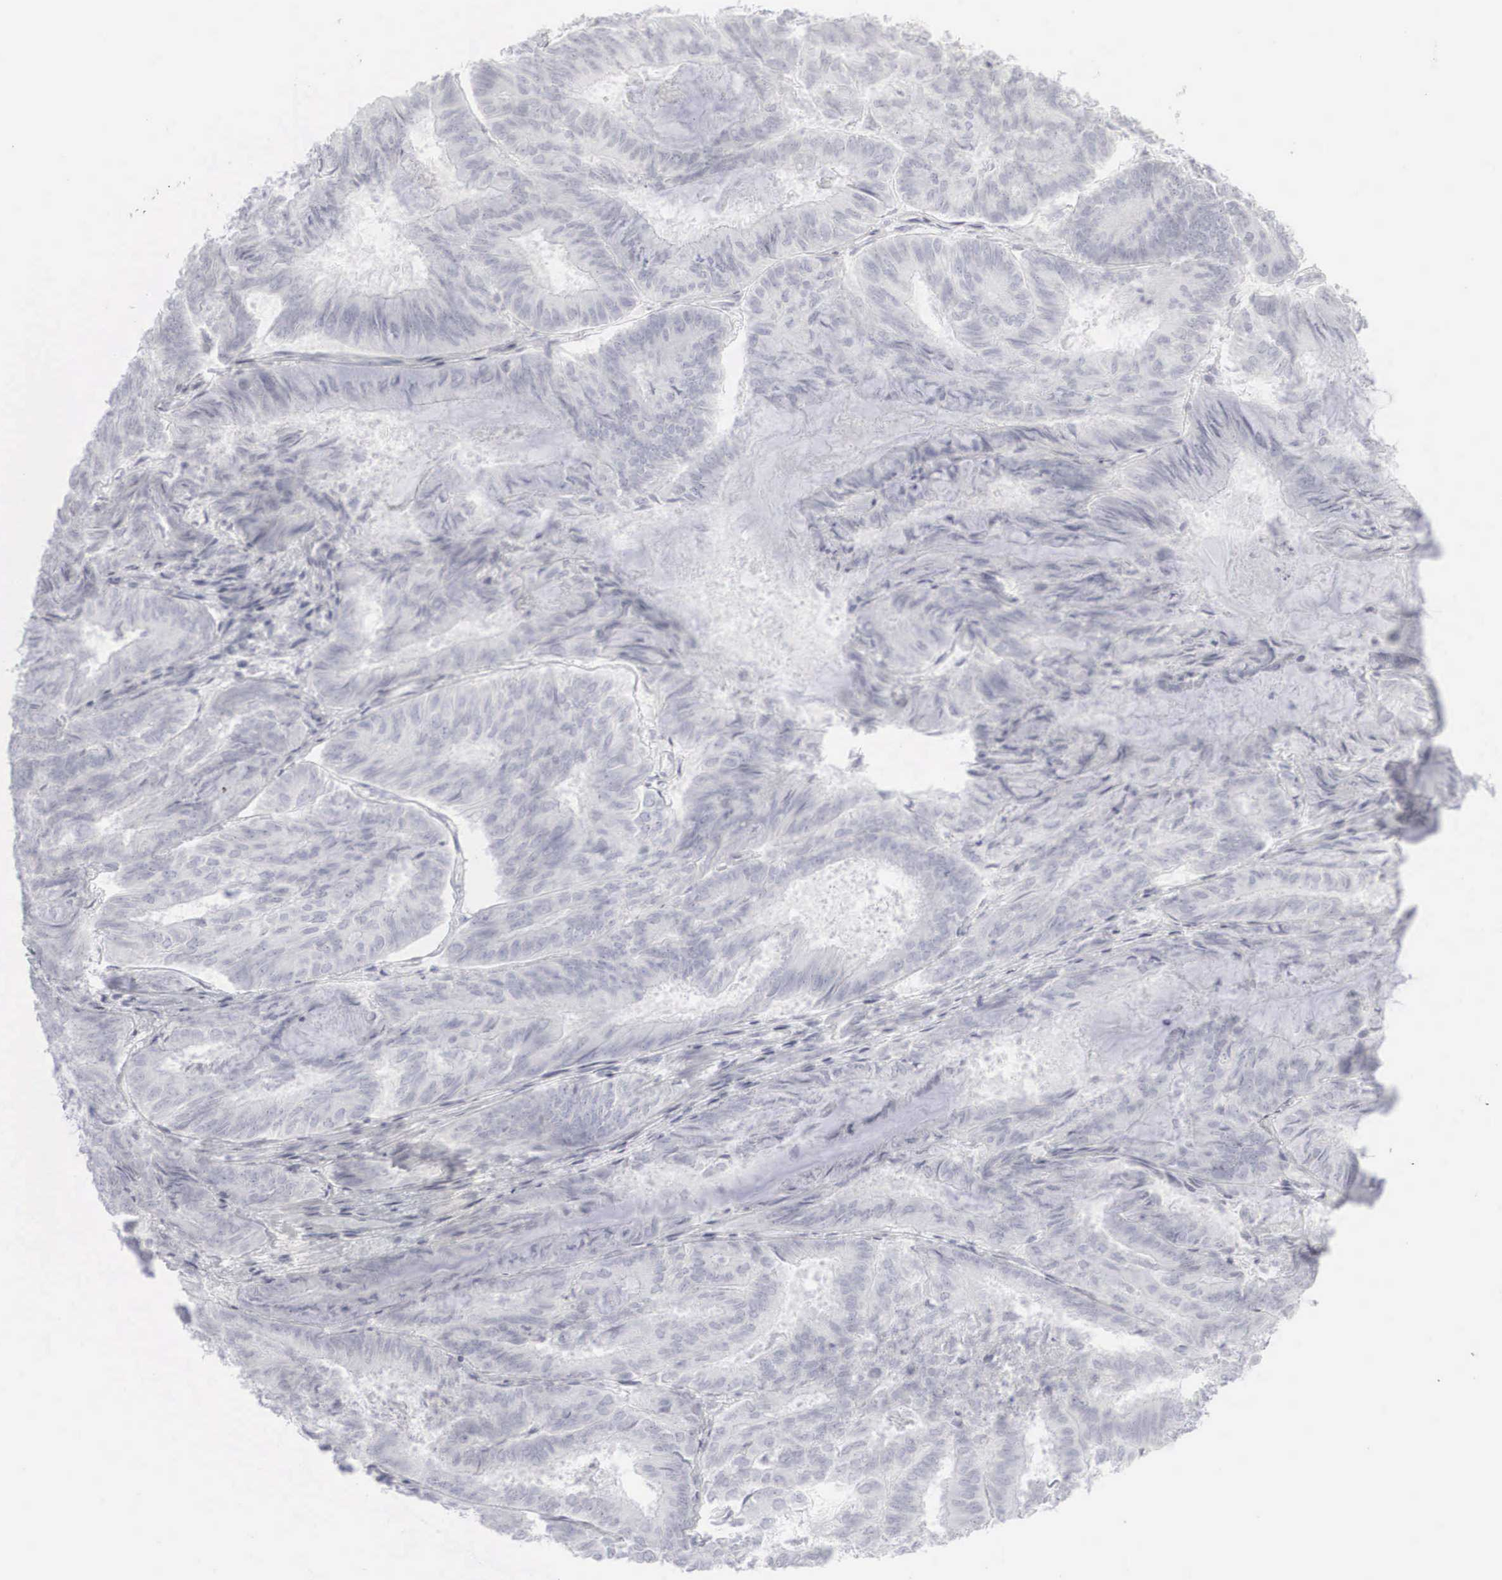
{"staining": {"intensity": "negative", "quantity": "none", "location": "none"}, "tissue": "endometrial cancer", "cell_type": "Tumor cells", "image_type": "cancer", "snomed": [{"axis": "morphology", "description": "Adenocarcinoma, NOS"}, {"axis": "topography", "description": "Endometrium"}], "caption": "Immunohistochemistry (IHC) of human endometrial cancer demonstrates no positivity in tumor cells. (Brightfield microscopy of DAB immunohistochemistry (IHC) at high magnification).", "gene": "KRT14", "patient": {"sex": "female", "age": 59}}